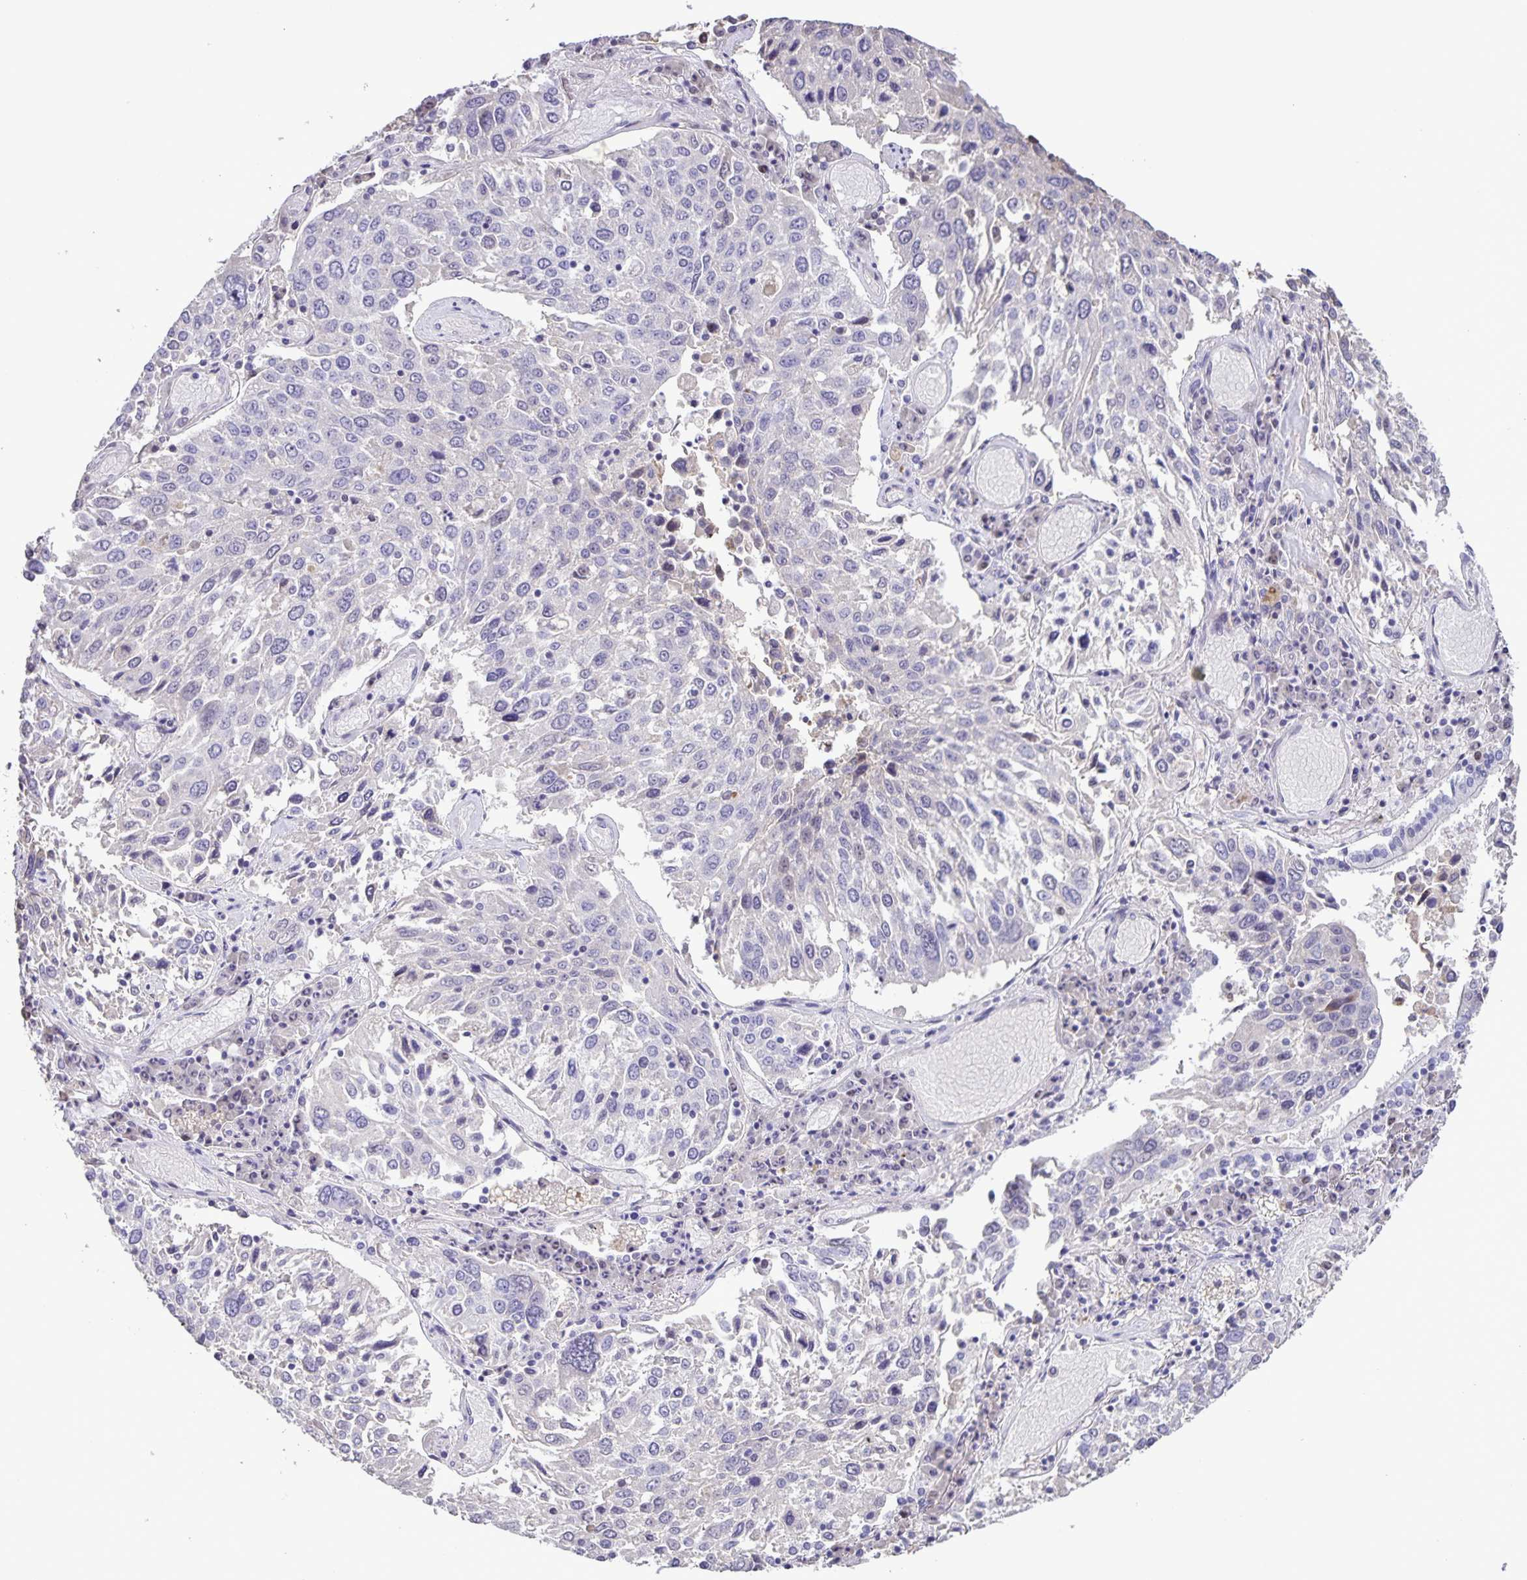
{"staining": {"intensity": "negative", "quantity": "none", "location": "none"}, "tissue": "lung cancer", "cell_type": "Tumor cells", "image_type": "cancer", "snomed": [{"axis": "morphology", "description": "Squamous cell carcinoma, NOS"}, {"axis": "topography", "description": "Lung"}], "caption": "IHC photomicrograph of human squamous cell carcinoma (lung) stained for a protein (brown), which demonstrates no positivity in tumor cells.", "gene": "ONECUT2", "patient": {"sex": "male", "age": 65}}